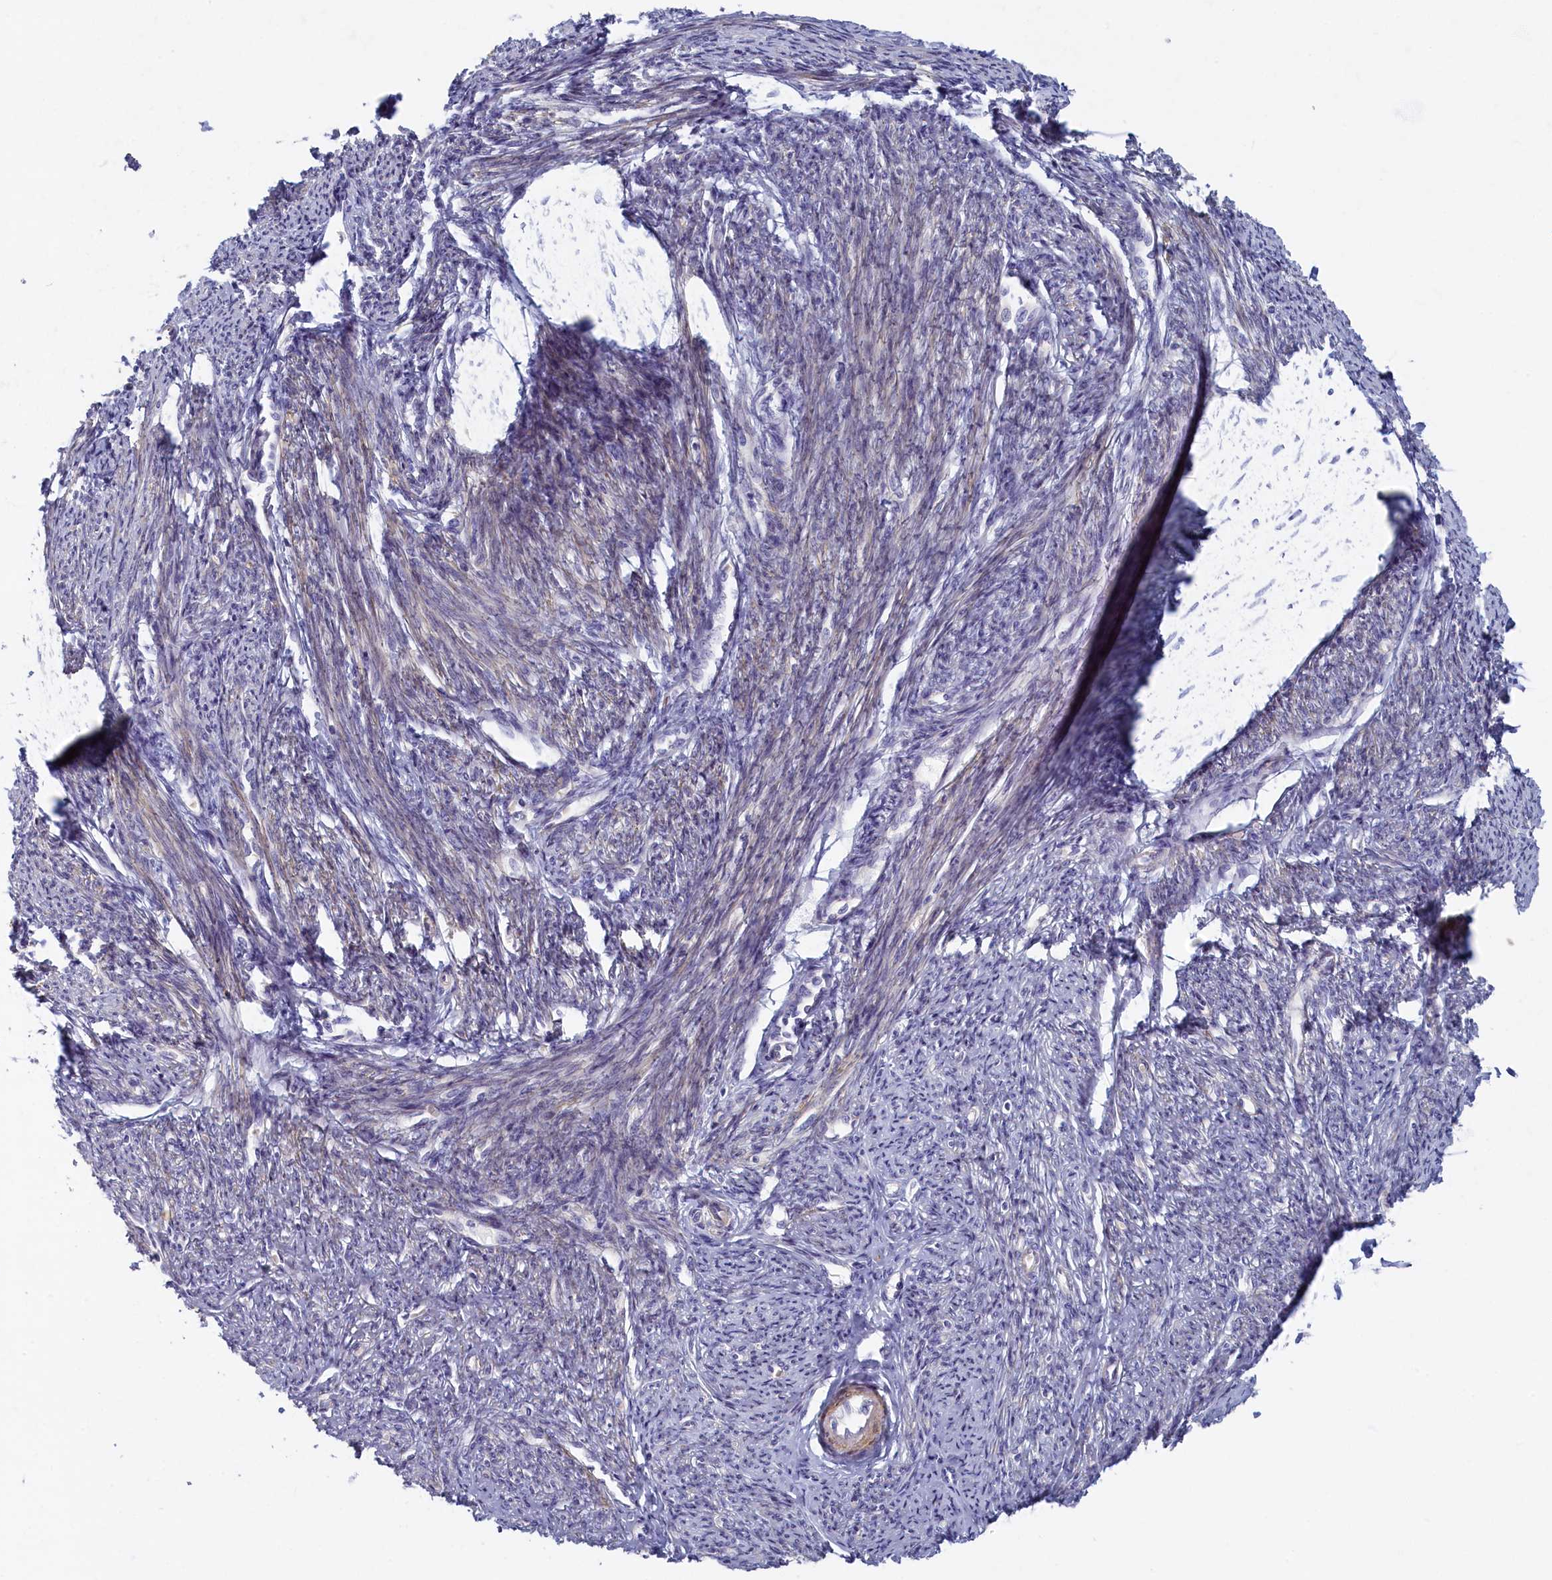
{"staining": {"intensity": "moderate", "quantity": "25%-75%", "location": "cytoplasmic/membranous"}, "tissue": "smooth muscle", "cell_type": "Smooth muscle cells", "image_type": "normal", "snomed": [{"axis": "morphology", "description": "Normal tissue, NOS"}, {"axis": "topography", "description": "Smooth muscle"}, {"axis": "topography", "description": "Uterus"}], "caption": "Unremarkable smooth muscle exhibits moderate cytoplasmic/membranous staining in approximately 25%-75% of smooth muscle cells, visualized by immunohistochemistry. The staining is performed using DAB brown chromogen to label protein expression. The nuclei are counter-stained blue using hematoxylin.", "gene": "TRPM4", "patient": {"sex": "female", "age": 59}}